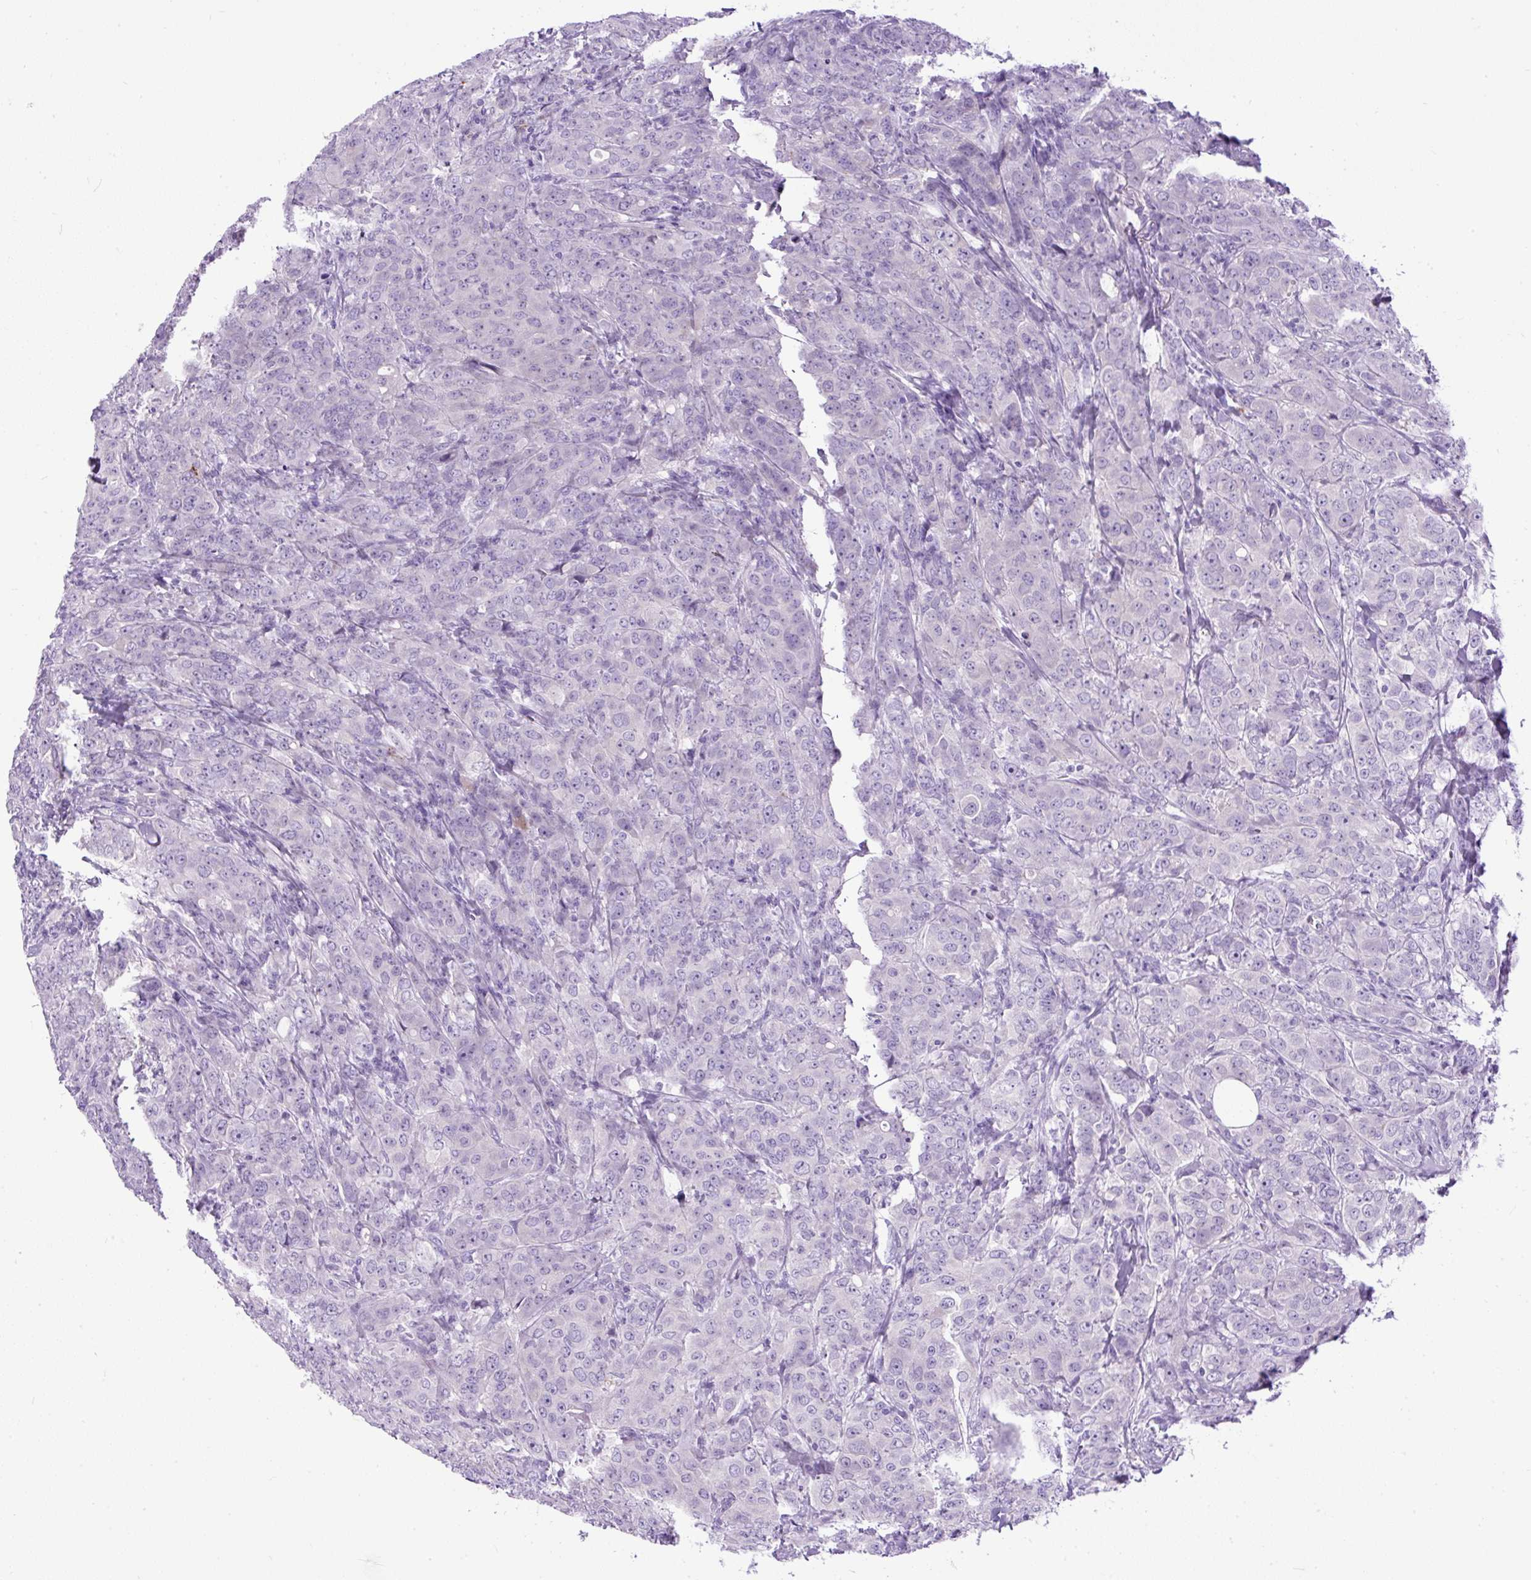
{"staining": {"intensity": "negative", "quantity": "none", "location": "none"}, "tissue": "breast cancer", "cell_type": "Tumor cells", "image_type": "cancer", "snomed": [{"axis": "morphology", "description": "Duct carcinoma"}, {"axis": "topography", "description": "Breast"}], "caption": "DAB (3,3'-diaminobenzidine) immunohistochemical staining of human breast cancer displays no significant positivity in tumor cells. (DAB (3,3'-diaminobenzidine) immunohistochemistry, high magnification).", "gene": "PDIA2", "patient": {"sex": "female", "age": 43}}